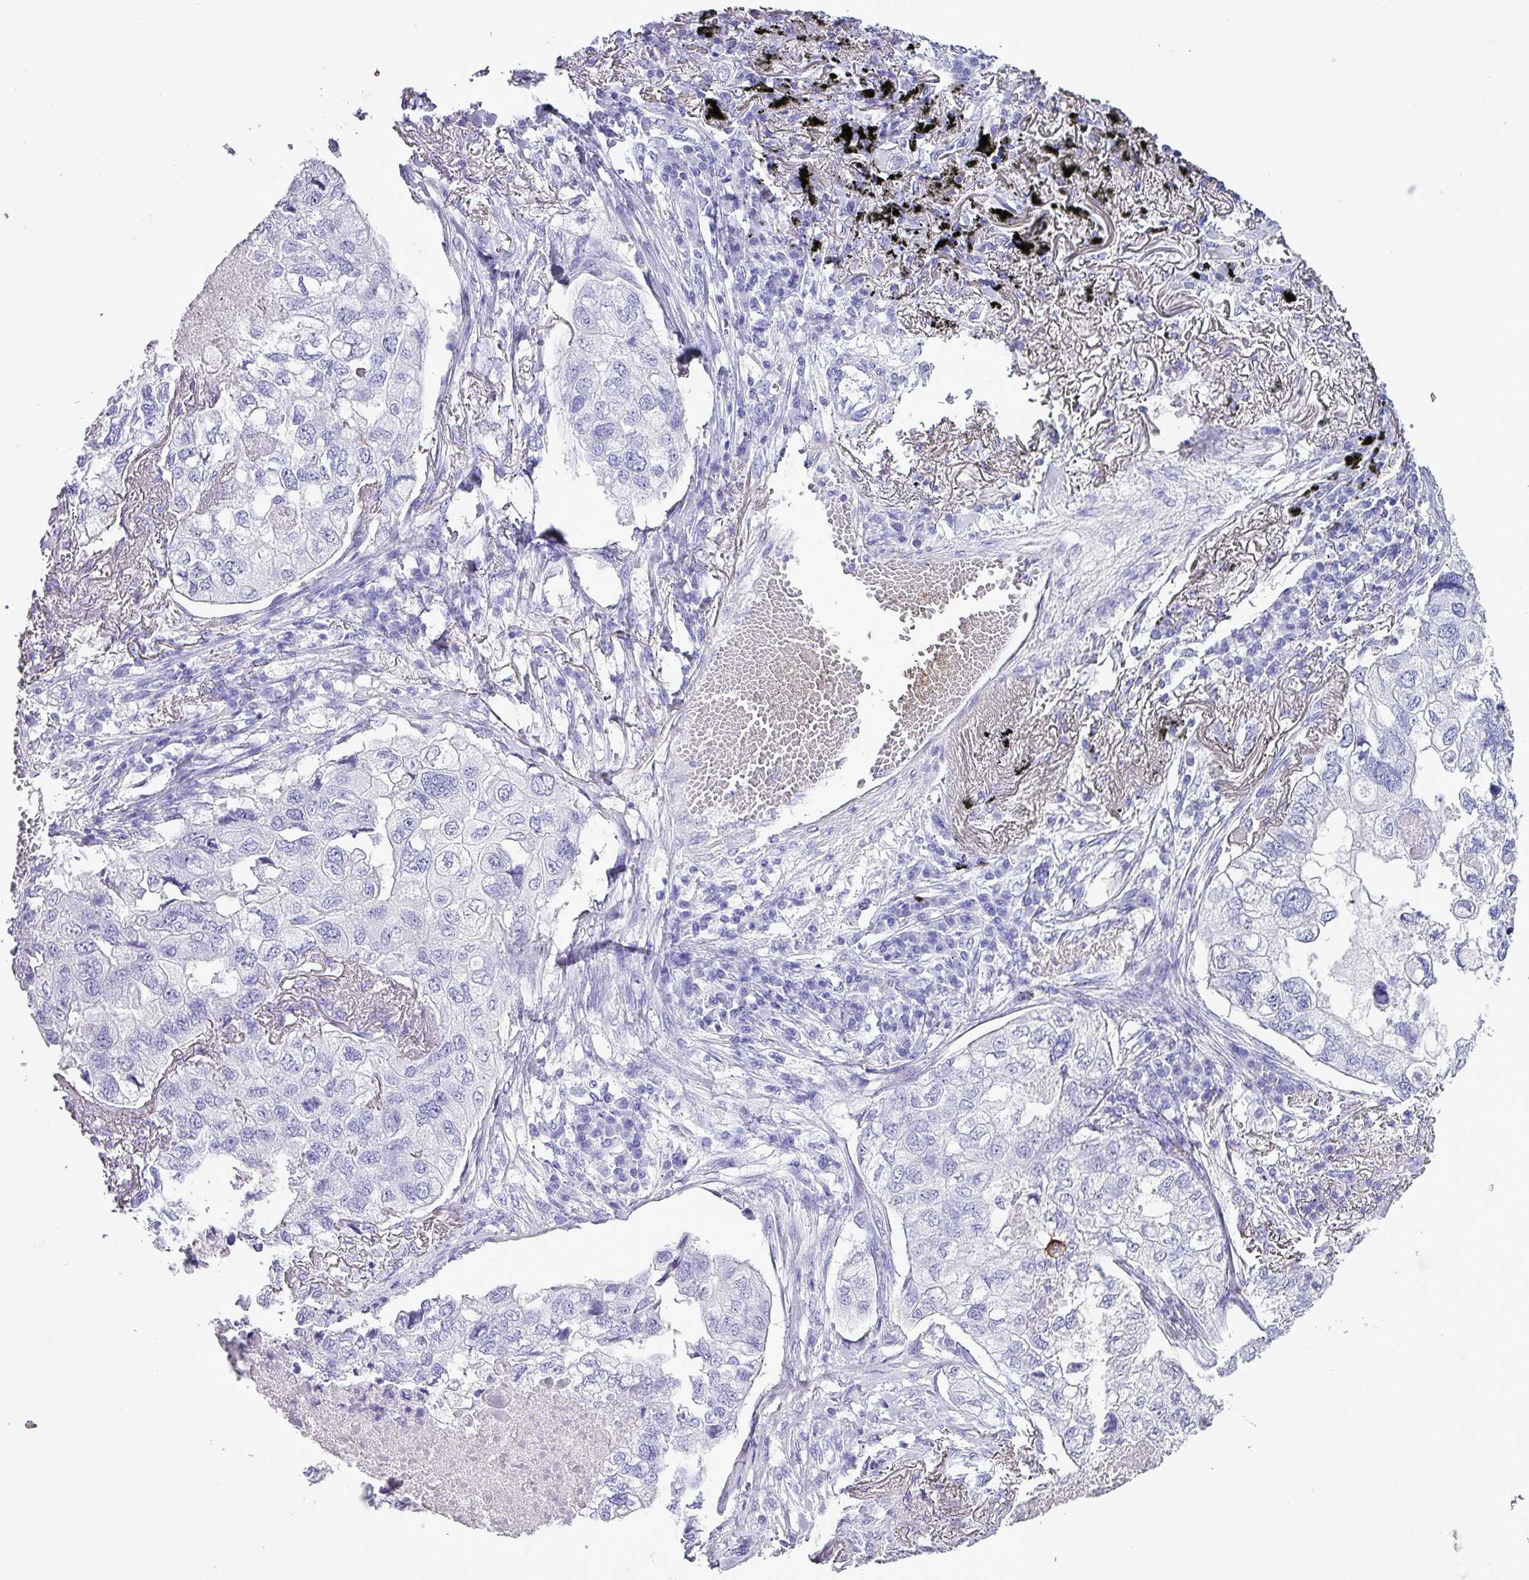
{"staining": {"intensity": "negative", "quantity": "none", "location": "none"}, "tissue": "lung cancer", "cell_type": "Tumor cells", "image_type": "cancer", "snomed": [{"axis": "morphology", "description": "Adenocarcinoma, NOS"}, {"axis": "topography", "description": "Lung"}], "caption": "IHC of human lung adenocarcinoma displays no positivity in tumor cells.", "gene": "KRT6C", "patient": {"sex": "male", "age": 65}}